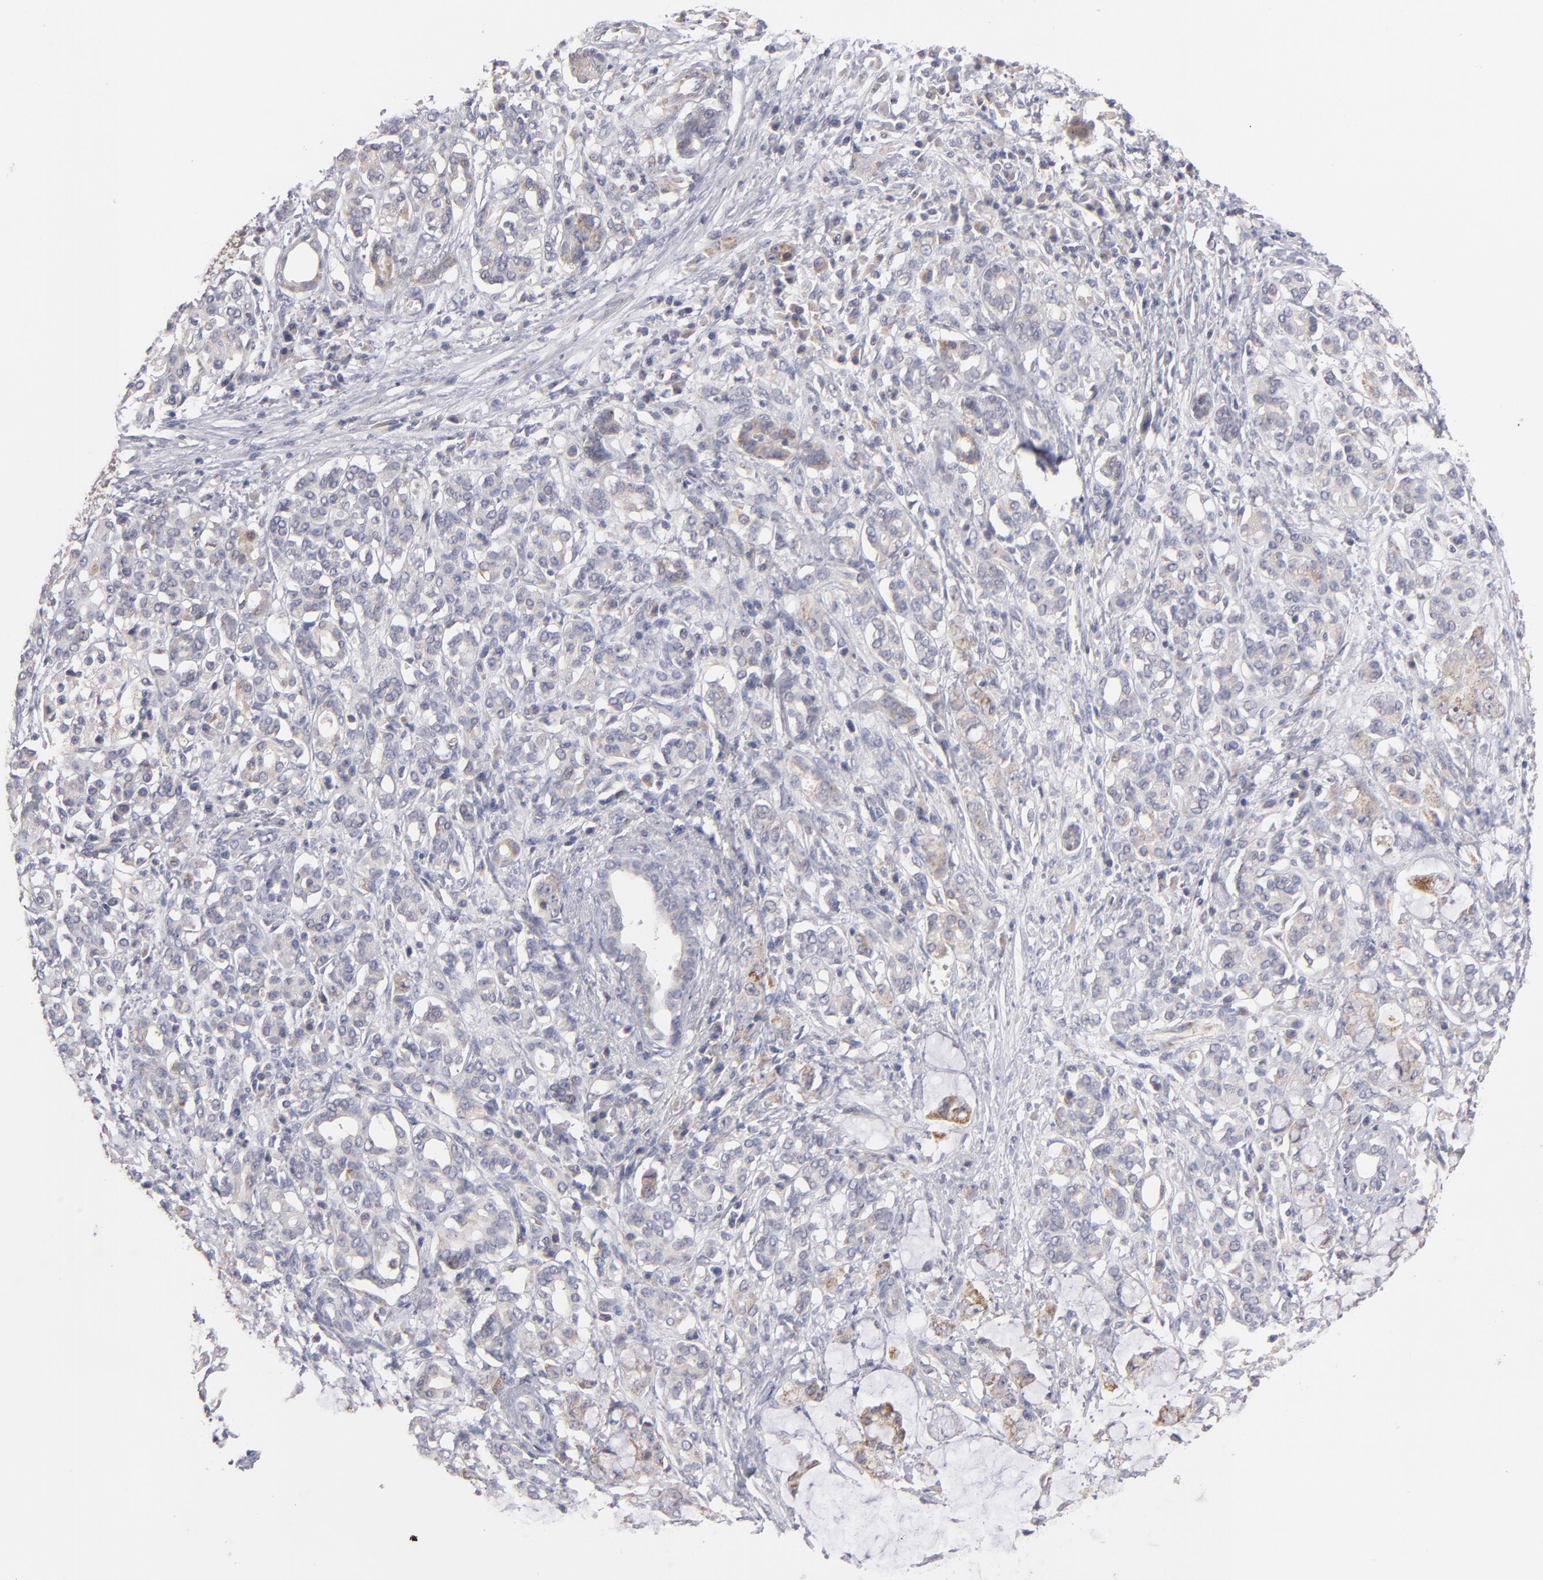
{"staining": {"intensity": "weak", "quantity": ">75%", "location": "cytoplasmic/membranous"}, "tissue": "pancreatic cancer", "cell_type": "Tumor cells", "image_type": "cancer", "snomed": [{"axis": "morphology", "description": "Adenocarcinoma, NOS"}, {"axis": "topography", "description": "Pancreas"}], "caption": "Adenocarcinoma (pancreatic) tissue shows weak cytoplasmic/membranous positivity in approximately >75% of tumor cells", "gene": "HCCS", "patient": {"sex": "female", "age": 73}}